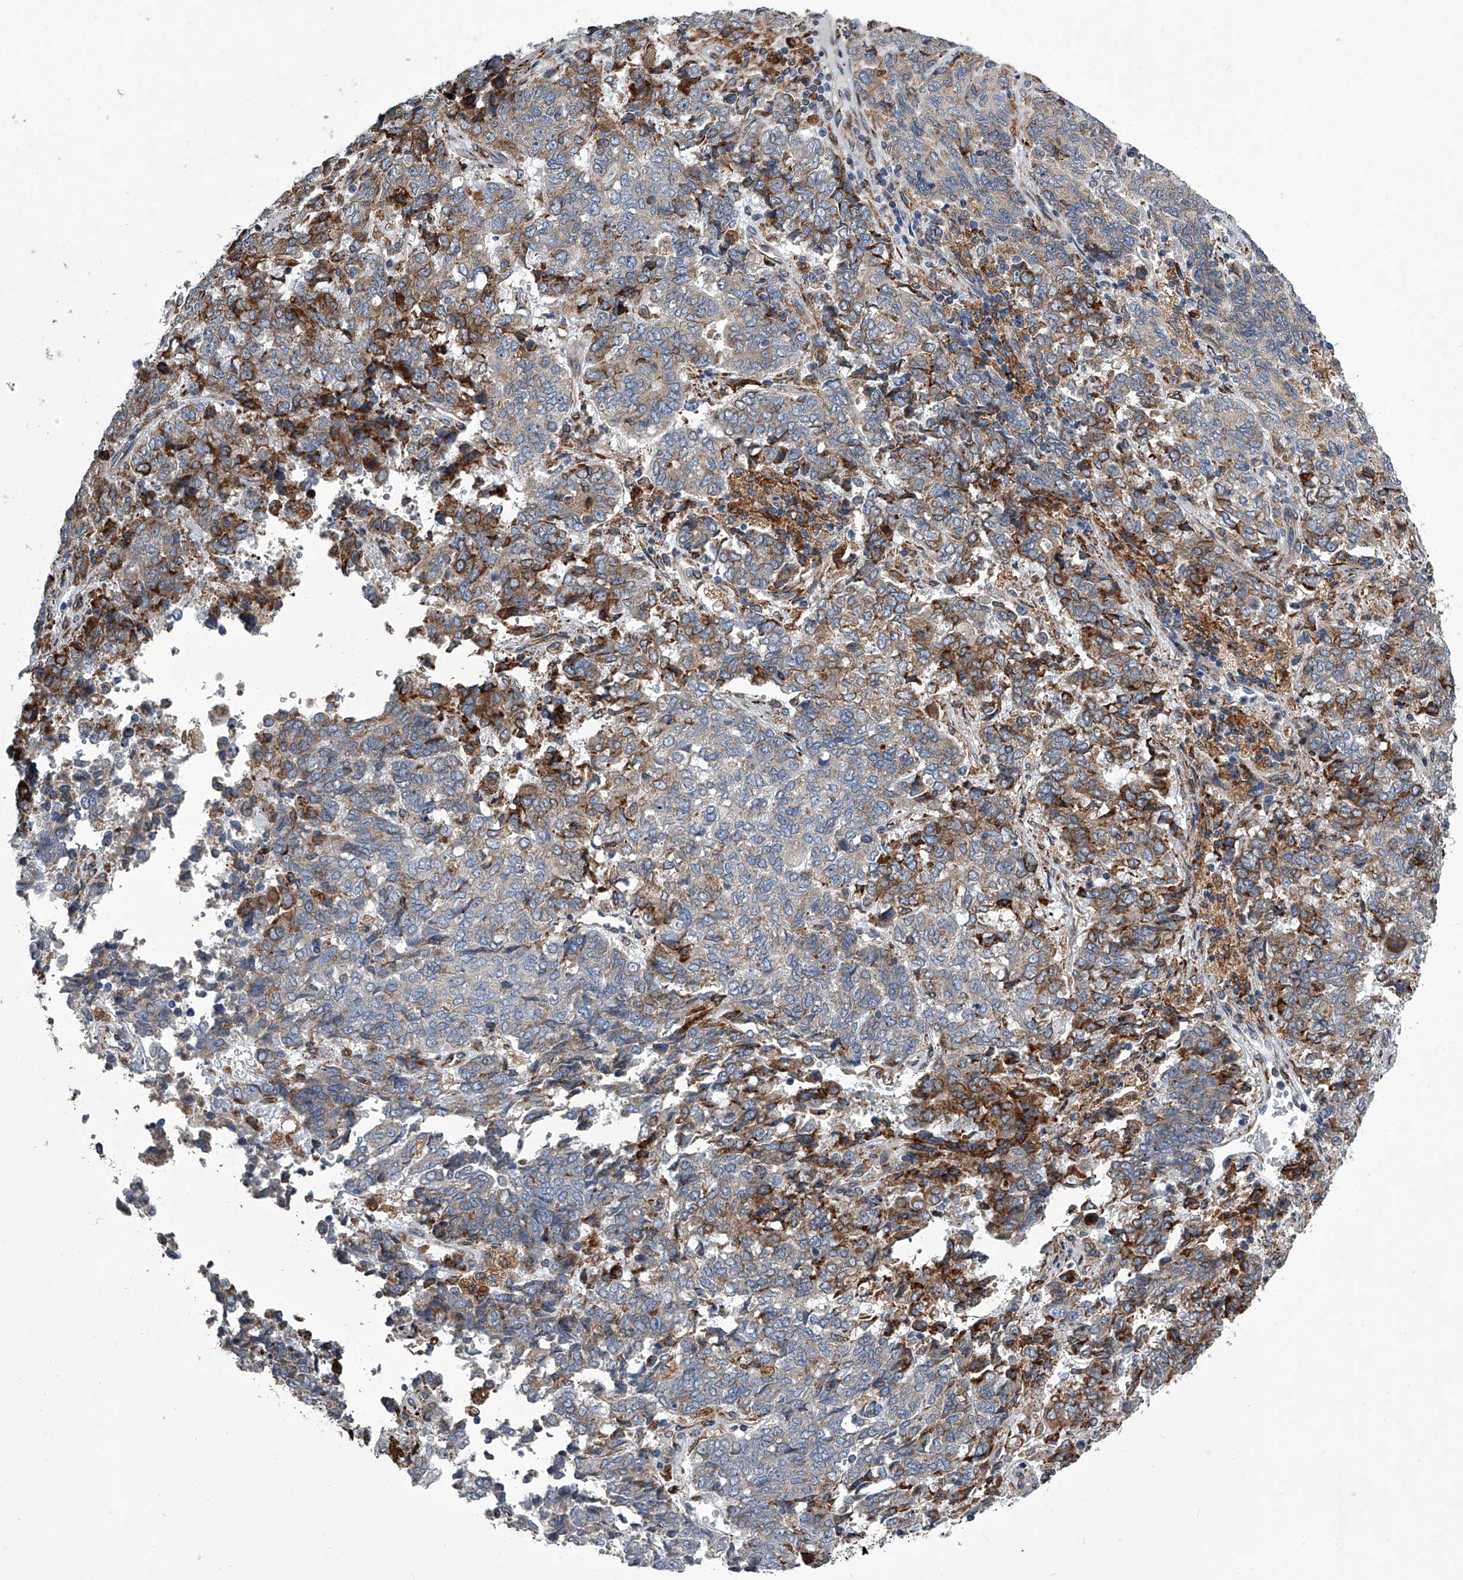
{"staining": {"intensity": "moderate", "quantity": "<25%", "location": "cytoplasmic/membranous"}, "tissue": "endometrial cancer", "cell_type": "Tumor cells", "image_type": "cancer", "snomed": [{"axis": "morphology", "description": "Adenocarcinoma, NOS"}, {"axis": "topography", "description": "Endometrium"}], "caption": "Endometrial cancer stained with DAB IHC demonstrates low levels of moderate cytoplasmic/membranous positivity in approximately <25% of tumor cells. (brown staining indicates protein expression, while blue staining denotes nuclei).", "gene": "TMEM63C", "patient": {"sex": "female", "age": 80}}